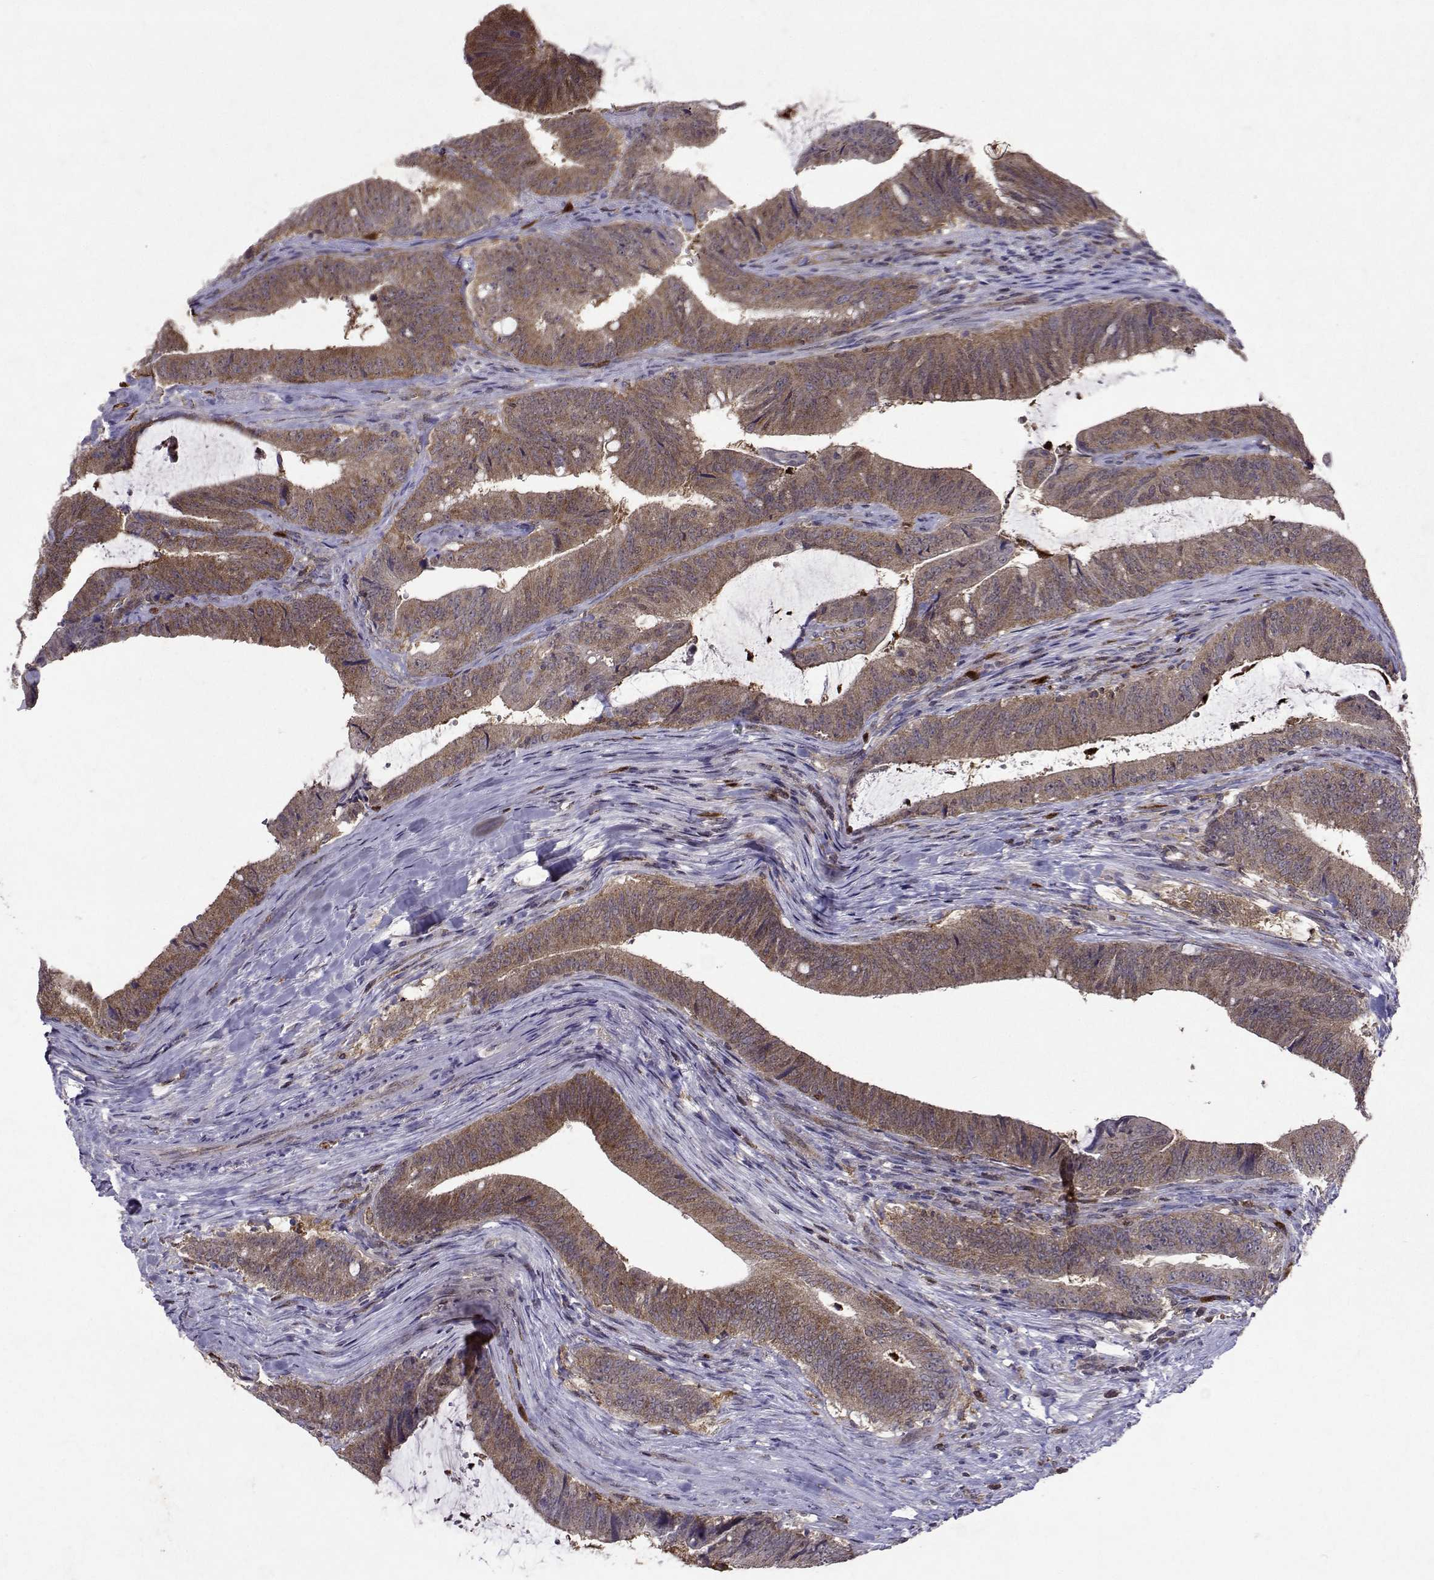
{"staining": {"intensity": "moderate", "quantity": ">75%", "location": "cytoplasmic/membranous"}, "tissue": "colorectal cancer", "cell_type": "Tumor cells", "image_type": "cancer", "snomed": [{"axis": "morphology", "description": "Adenocarcinoma, NOS"}, {"axis": "topography", "description": "Colon"}], "caption": "Adenocarcinoma (colorectal) stained with a protein marker shows moderate staining in tumor cells.", "gene": "APAF1", "patient": {"sex": "female", "age": 43}}